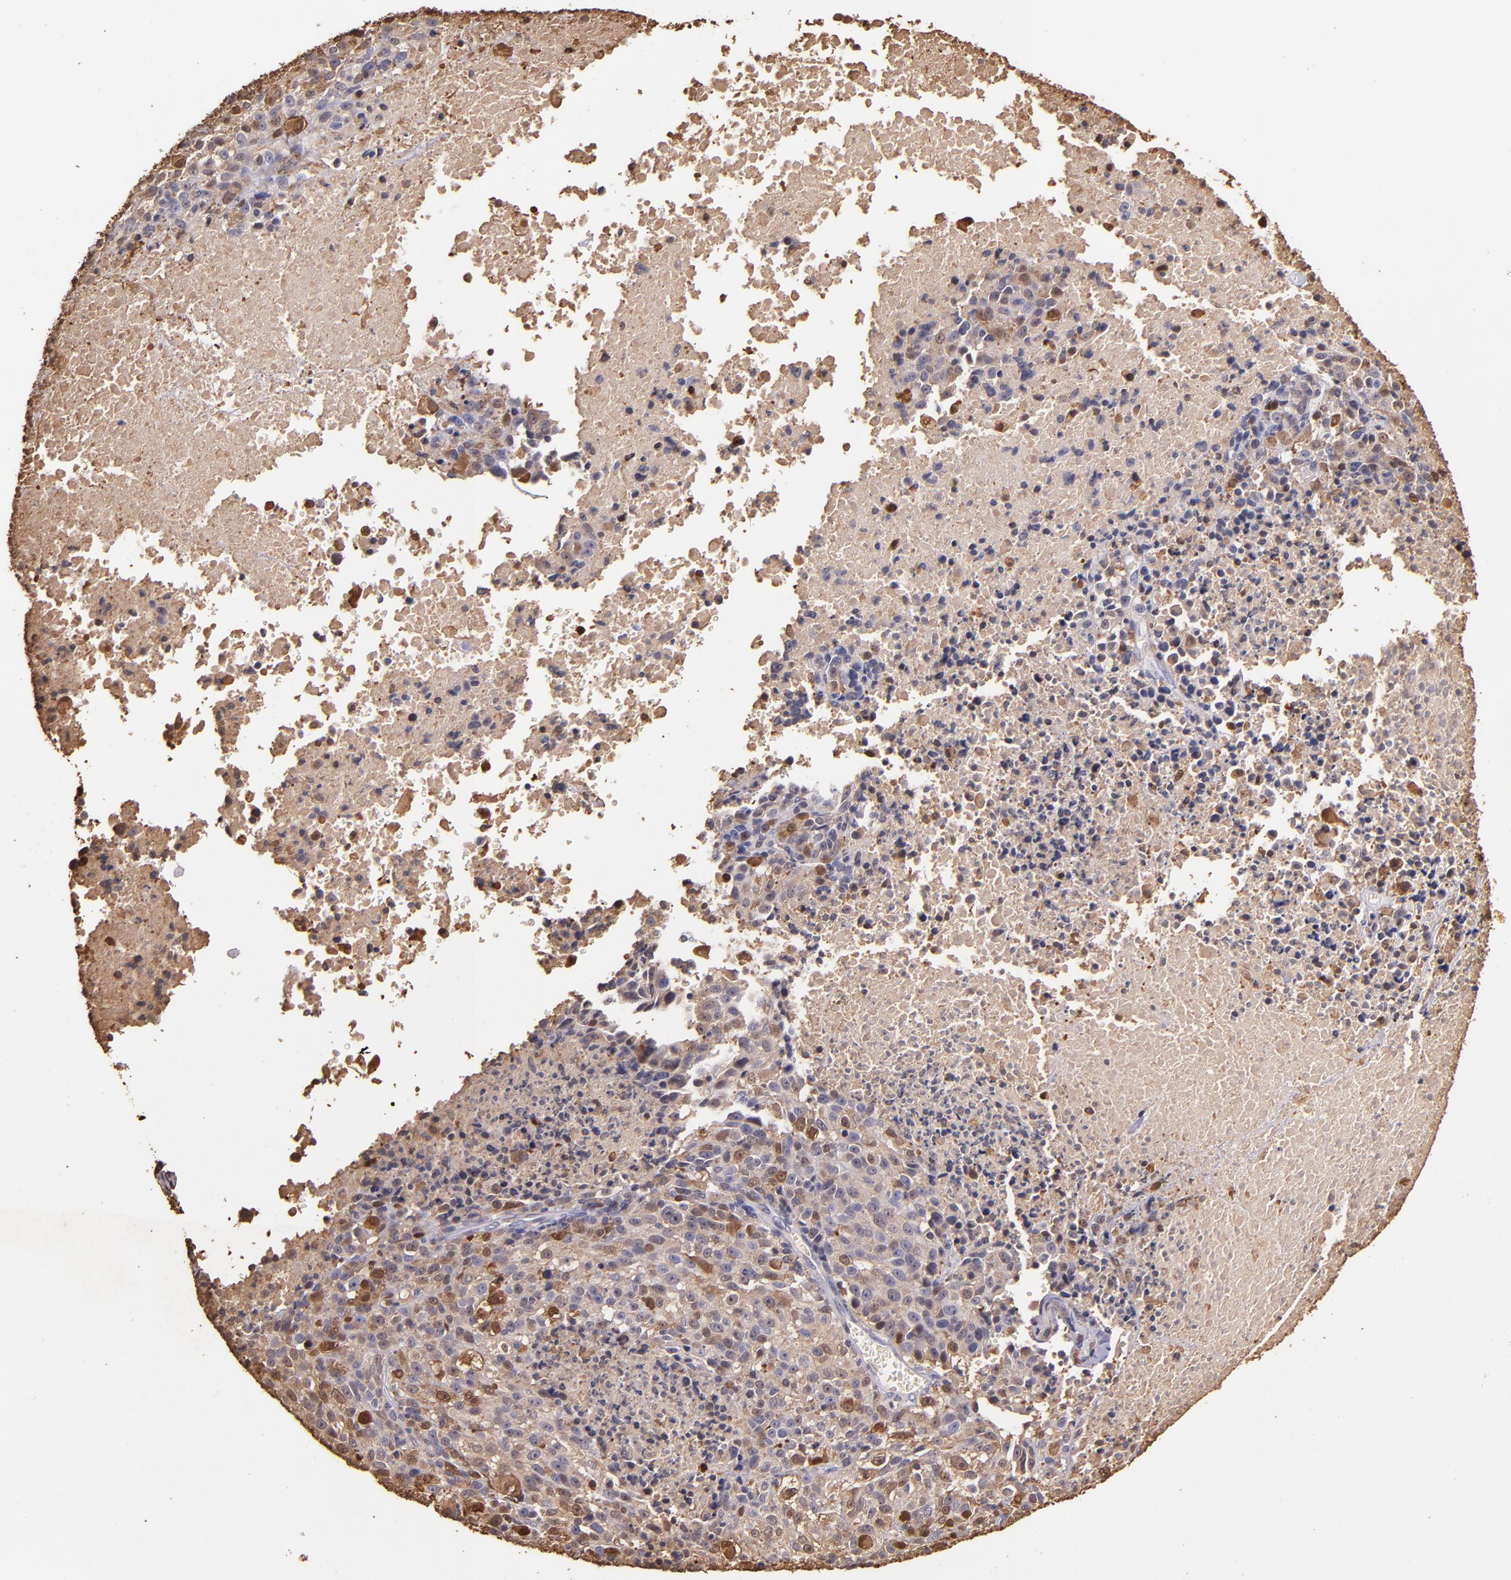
{"staining": {"intensity": "moderate", "quantity": "<25%", "location": "cytoplasmic/membranous,nuclear"}, "tissue": "melanoma", "cell_type": "Tumor cells", "image_type": "cancer", "snomed": [{"axis": "morphology", "description": "Malignant melanoma, Metastatic site"}, {"axis": "topography", "description": "Cerebral cortex"}], "caption": "This is an image of immunohistochemistry (IHC) staining of melanoma, which shows moderate expression in the cytoplasmic/membranous and nuclear of tumor cells.", "gene": "S100A6", "patient": {"sex": "female", "age": 52}}